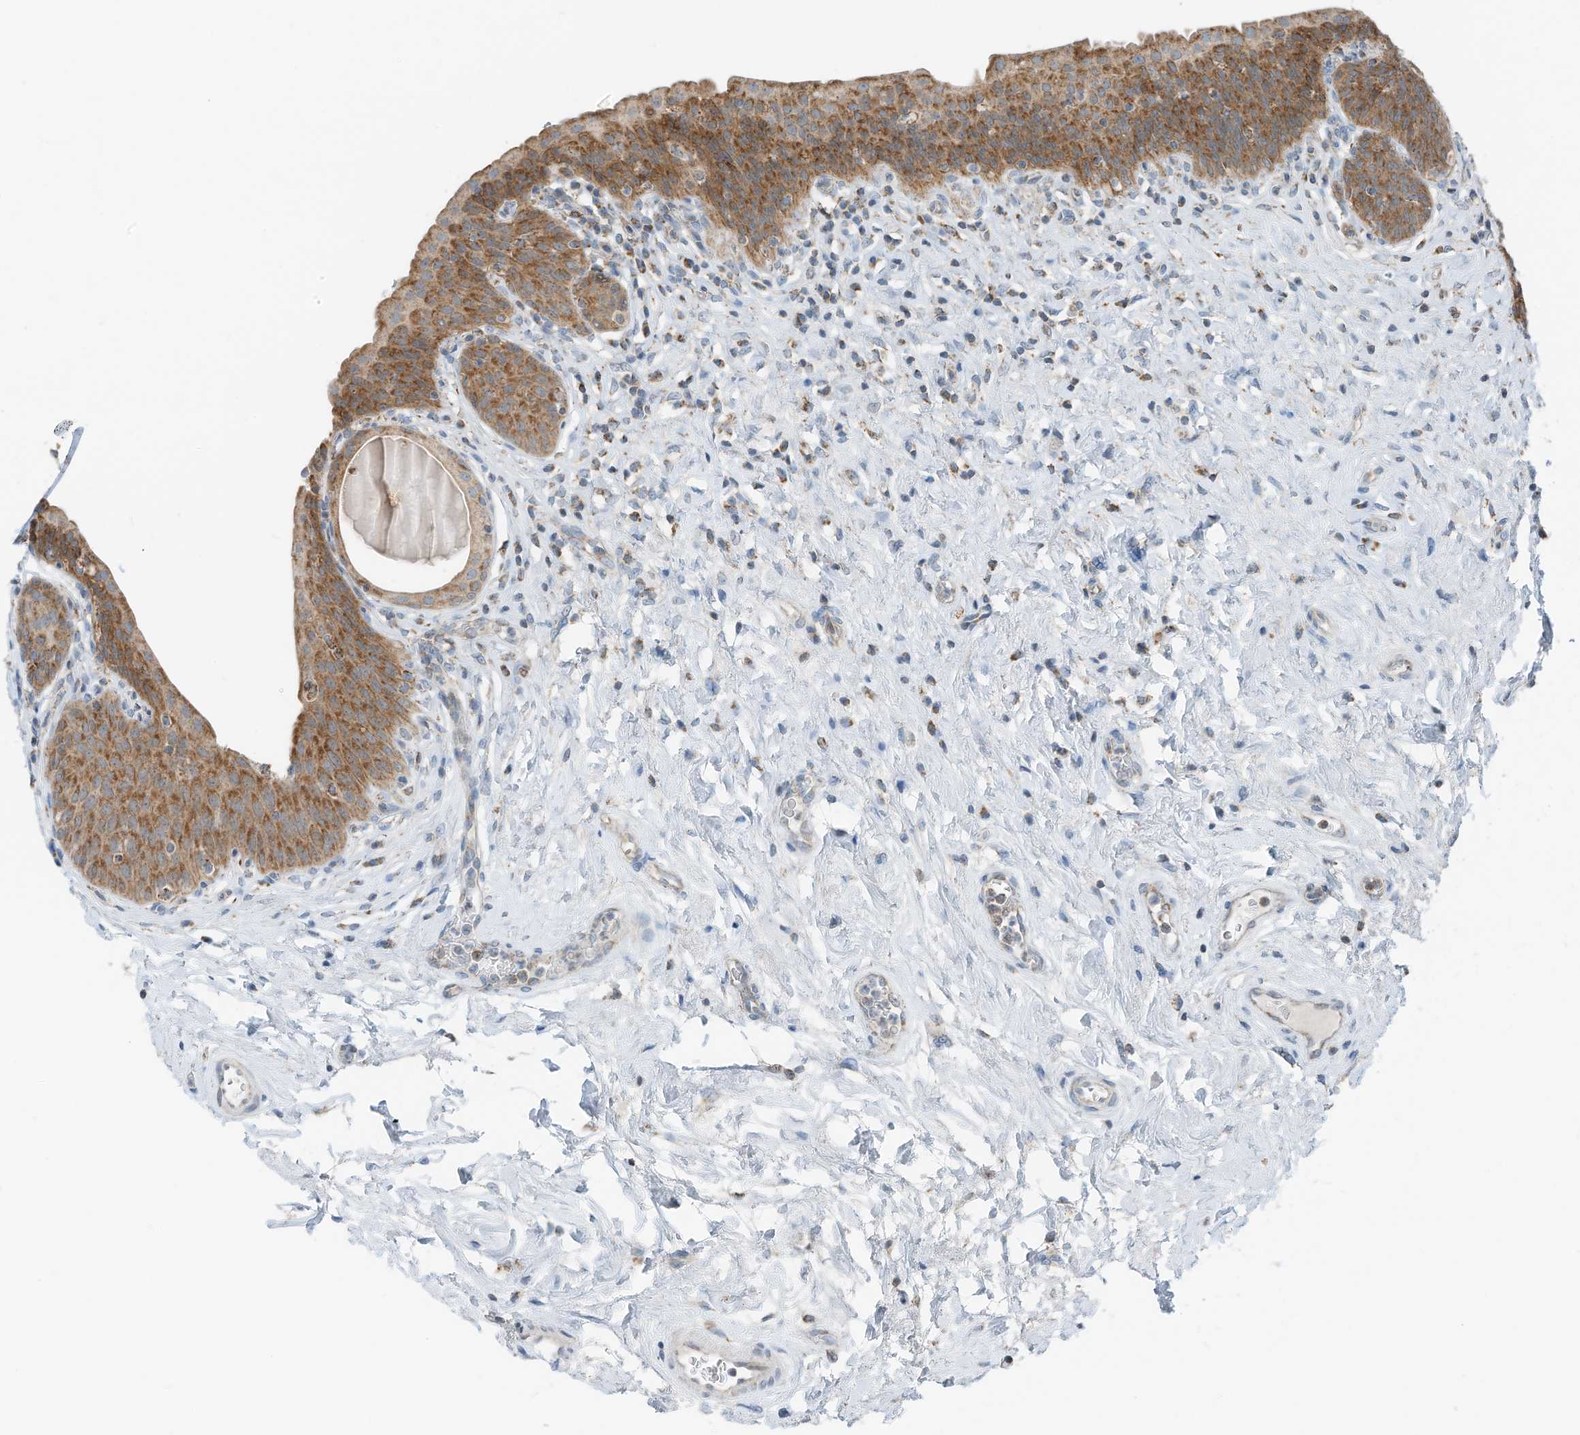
{"staining": {"intensity": "moderate", "quantity": ">75%", "location": "cytoplasmic/membranous"}, "tissue": "urinary bladder", "cell_type": "Urothelial cells", "image_type": "normal", "snomed": [{"axis": "morphology", "description": "Normal tissue, NOS"}, {"axis": "topography", "description": "Urinary bladder"}], "caption": "Brown immunohistochemical staining in normal human urinary bladder reveals moderate cytoplasmic/membranous expression in about >75% of urothelial cells.", "gene": "RMND1", "patient": {"sex": "male", "age": 83}}